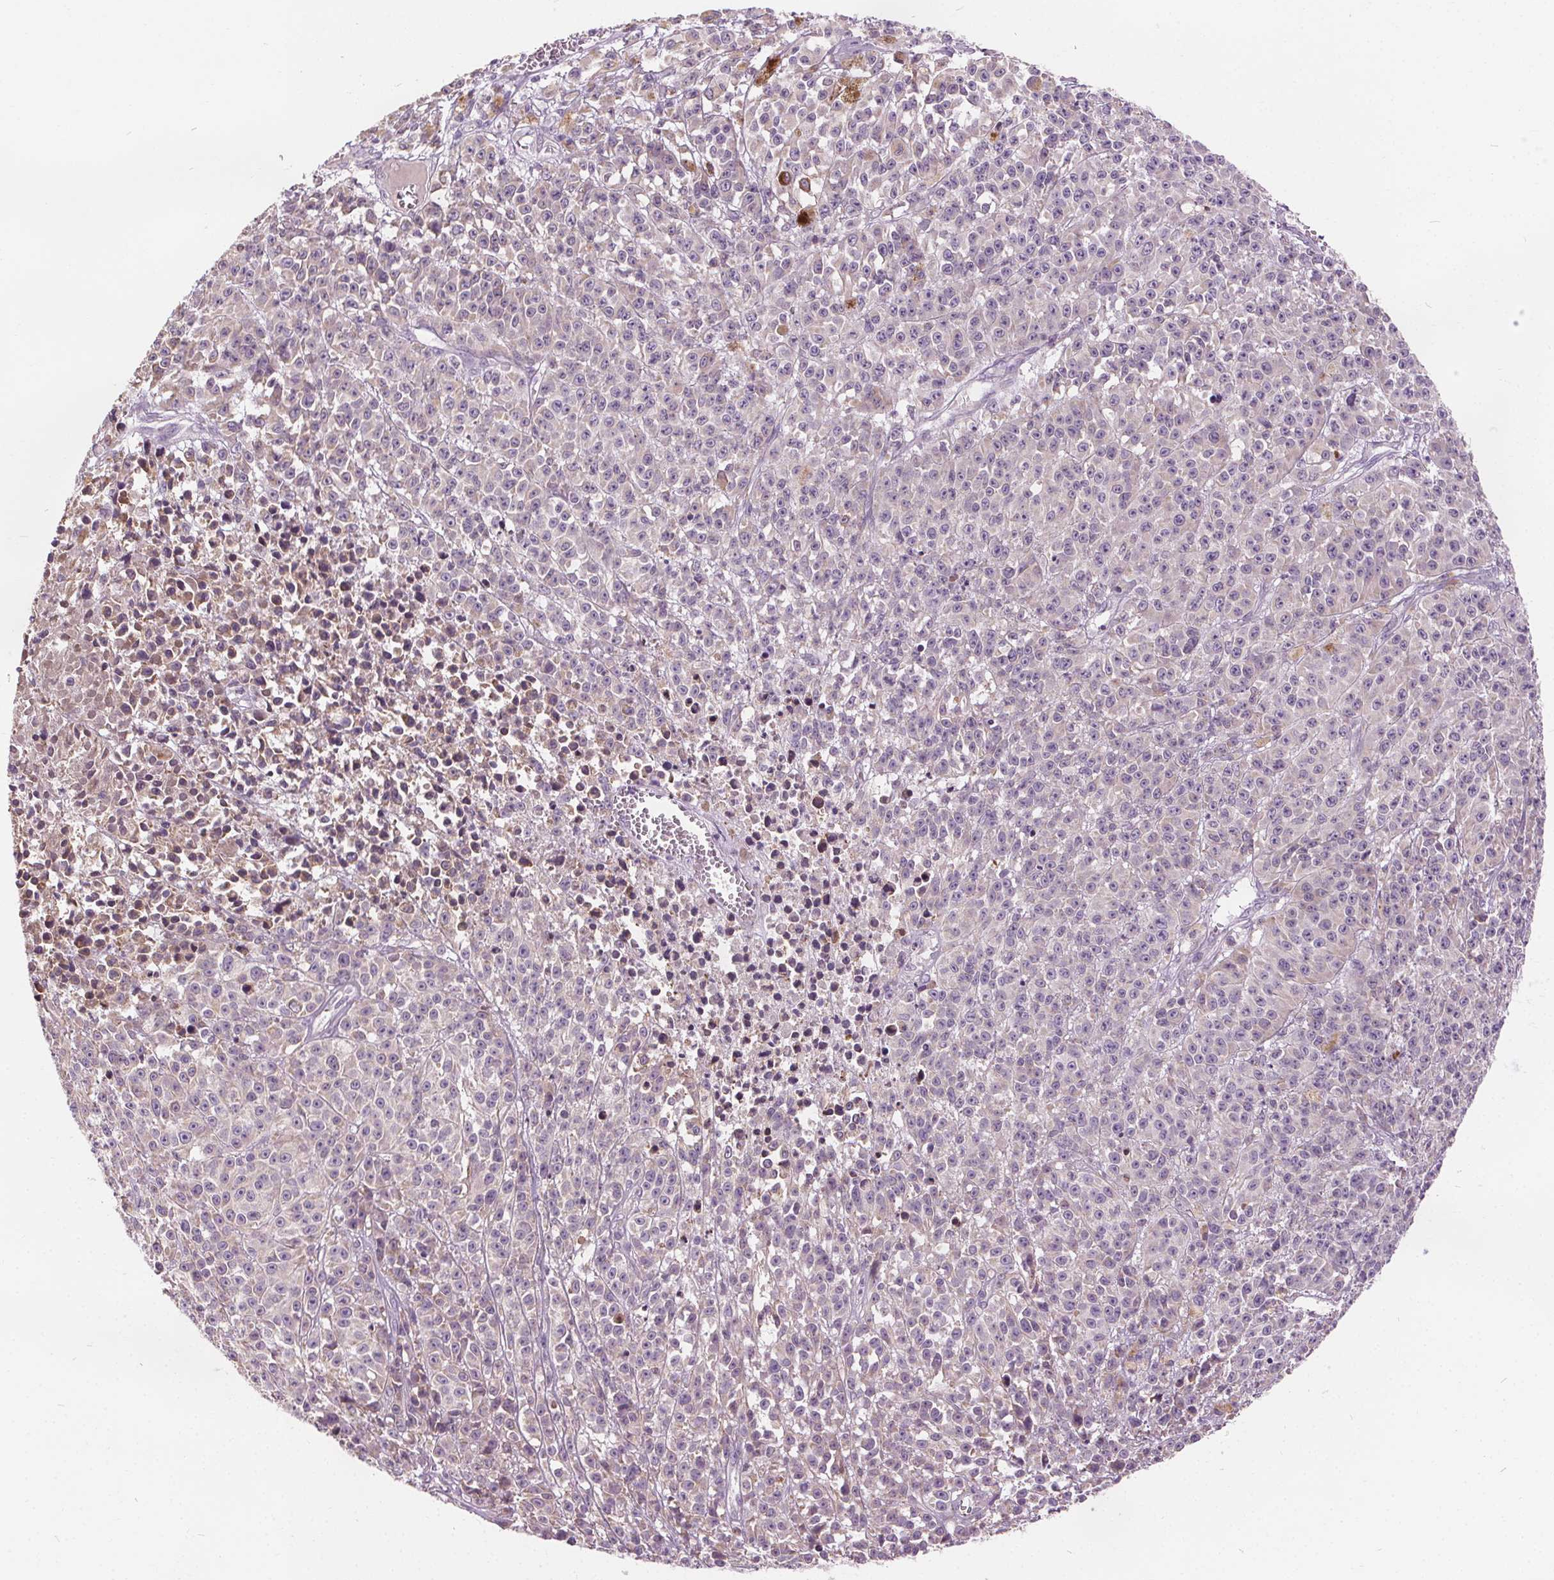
{"staining": {"intensity": "negative", "quantity": "none", "location": "none"}, "tissue": "melanoma", "cell_type": "Tumor cells", "image_type": "cancer", "snomed": [{"axis": "morphology", "description": "Malignant melanoma, NOS"}, {"axis": "topography", "description": "Skin"}], "caption": "Tumor cells show no significant expression in melanoma. (DAB immunohistochemistry (IHC) with hematoxylin counter stain).", "gene": "ACOX2", "patient": {"sex": "female", "age": 58}}